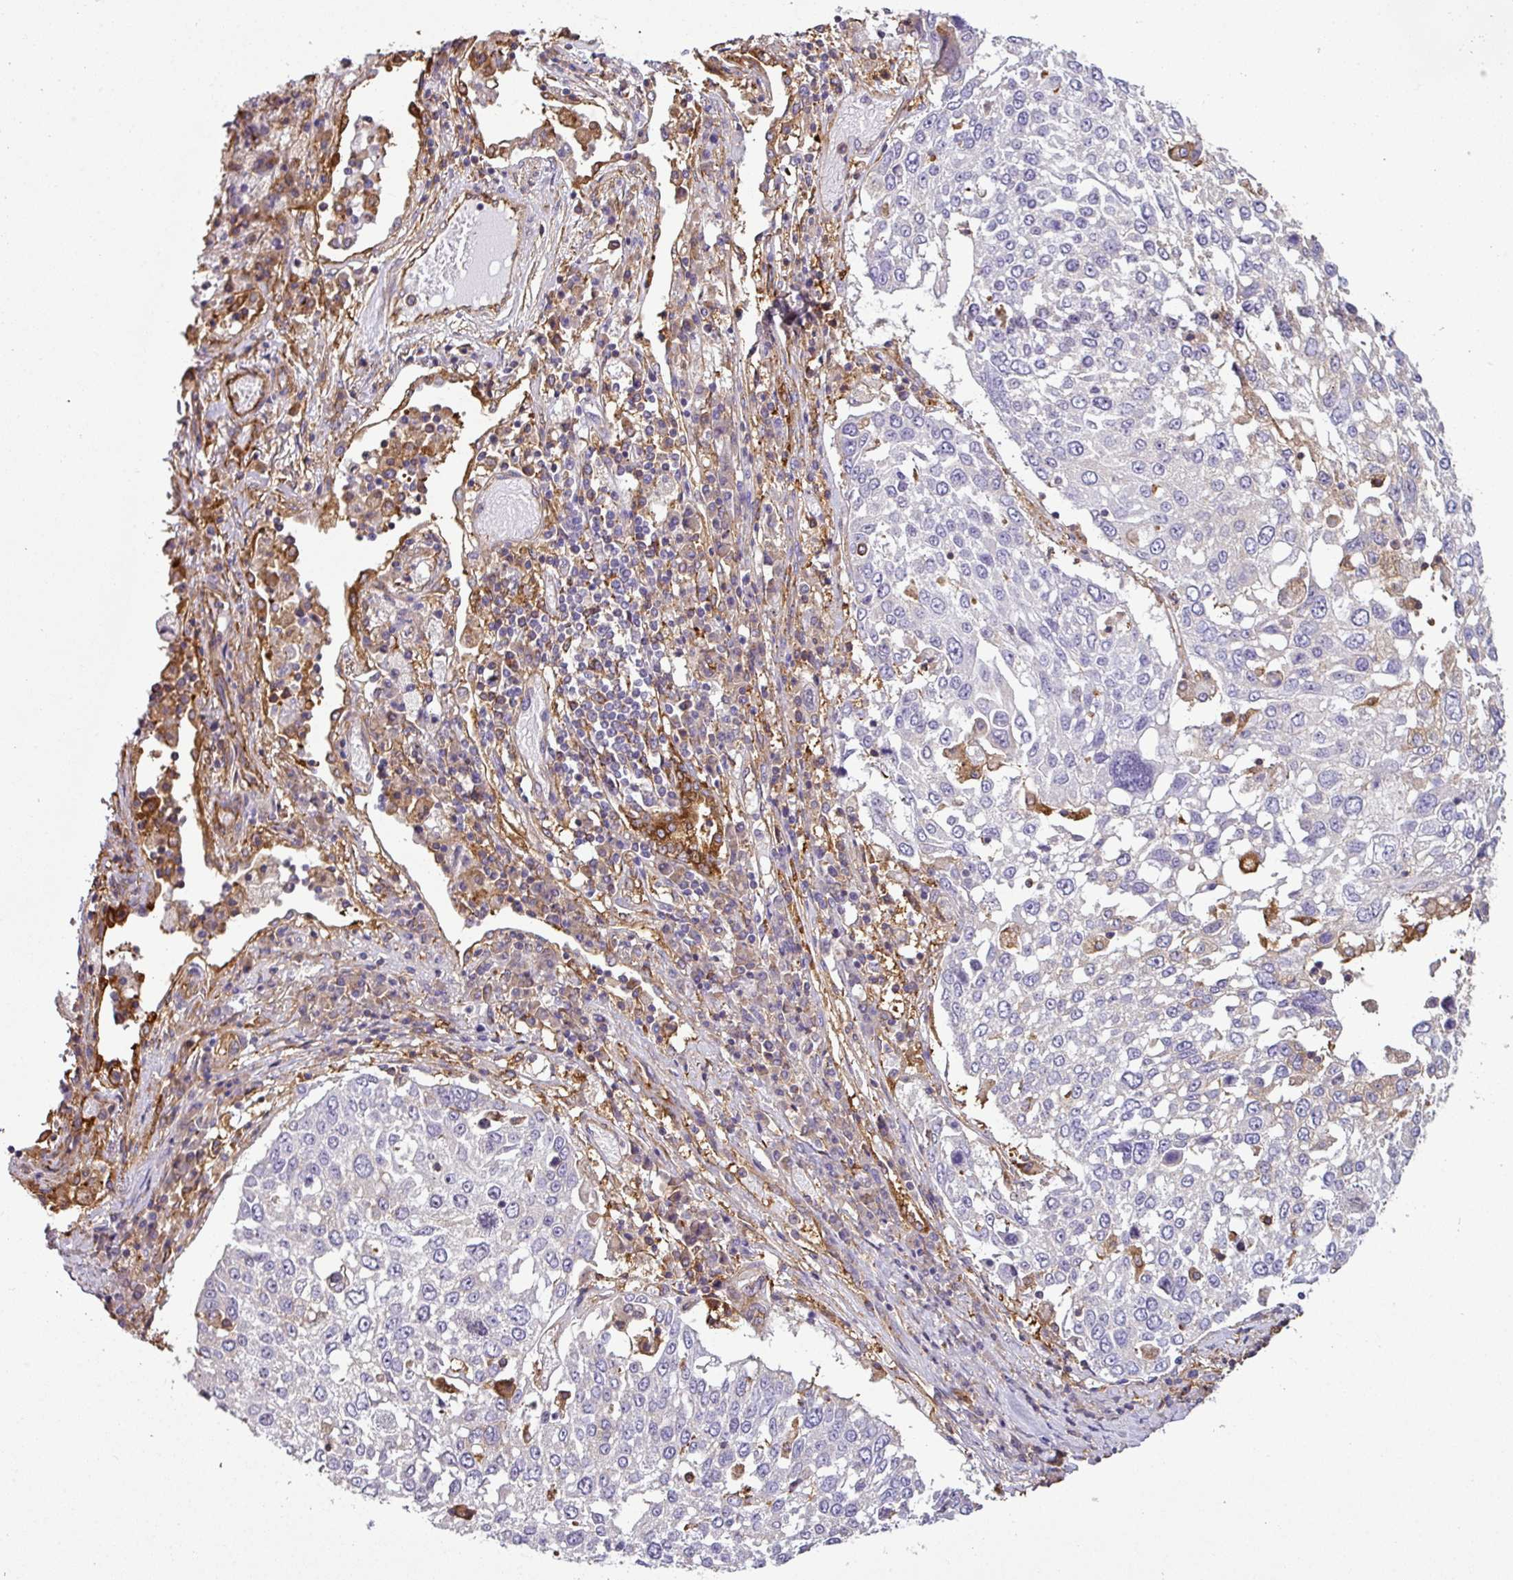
{"staining": {"intensity": "negative", "quantity": "none", "location": "none"}, "tissue": "lung cancer", "cell_type": "Tumor cells", "image_type": "cancer", "snomed": [{"axis": "morphology", "description": "Squamous cell carcinoma, NOS"}, {"axis": "topography", "description": "Lung"}], "caption": "Lung cancer (squamous cell carcinoma) stained for a protein using immunohistochemistry shows no staining tumor cells.", "gene": "XNDC1N", "patient": {"sex": "male", "age": 65}}